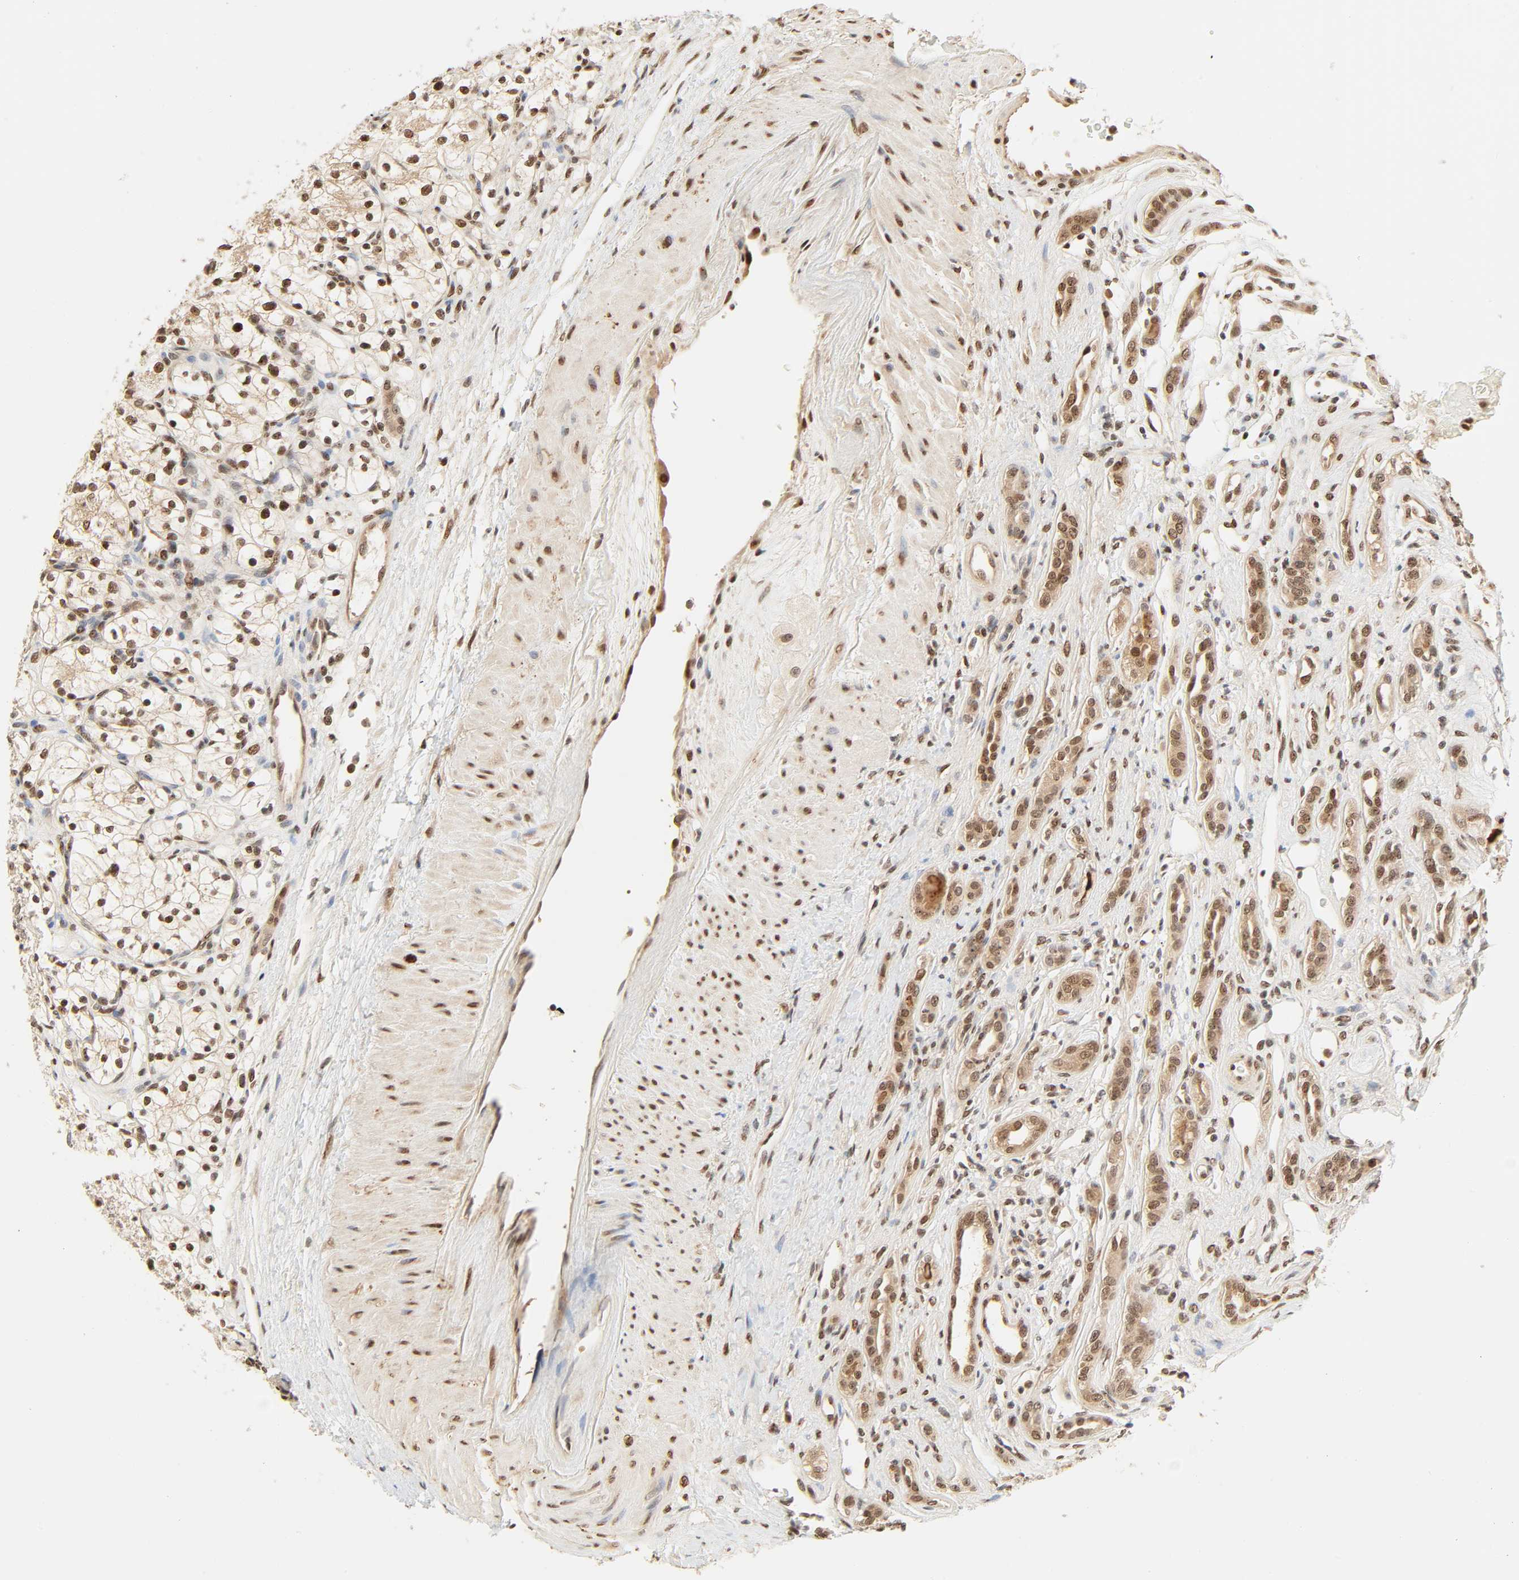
{"staining": {"intensity": "moderate", "quantity": ">75%", "location": "nuclear"}, "tissue": "renal cancer", "cell_type": "Tumor cells", "image_type": "cancer", "snomed": [{"axis": "morphology", "description": "Adenocarcinoma, NOS"}, {"axis": "topography", "description": "Kidney"}], "caption": "Moderate nuclear staining is appreciated in approximately >75% of tumor cells in renal cancer. The staining was performed using DAB (3,3'-diaminobenzidine) to visualize the protein expression in brown, while the nuclei were stained in blue with hematoxylin (Magnification: 20x).", "gene": "UBC", "patient": {"sex": "female", "age": 60}}